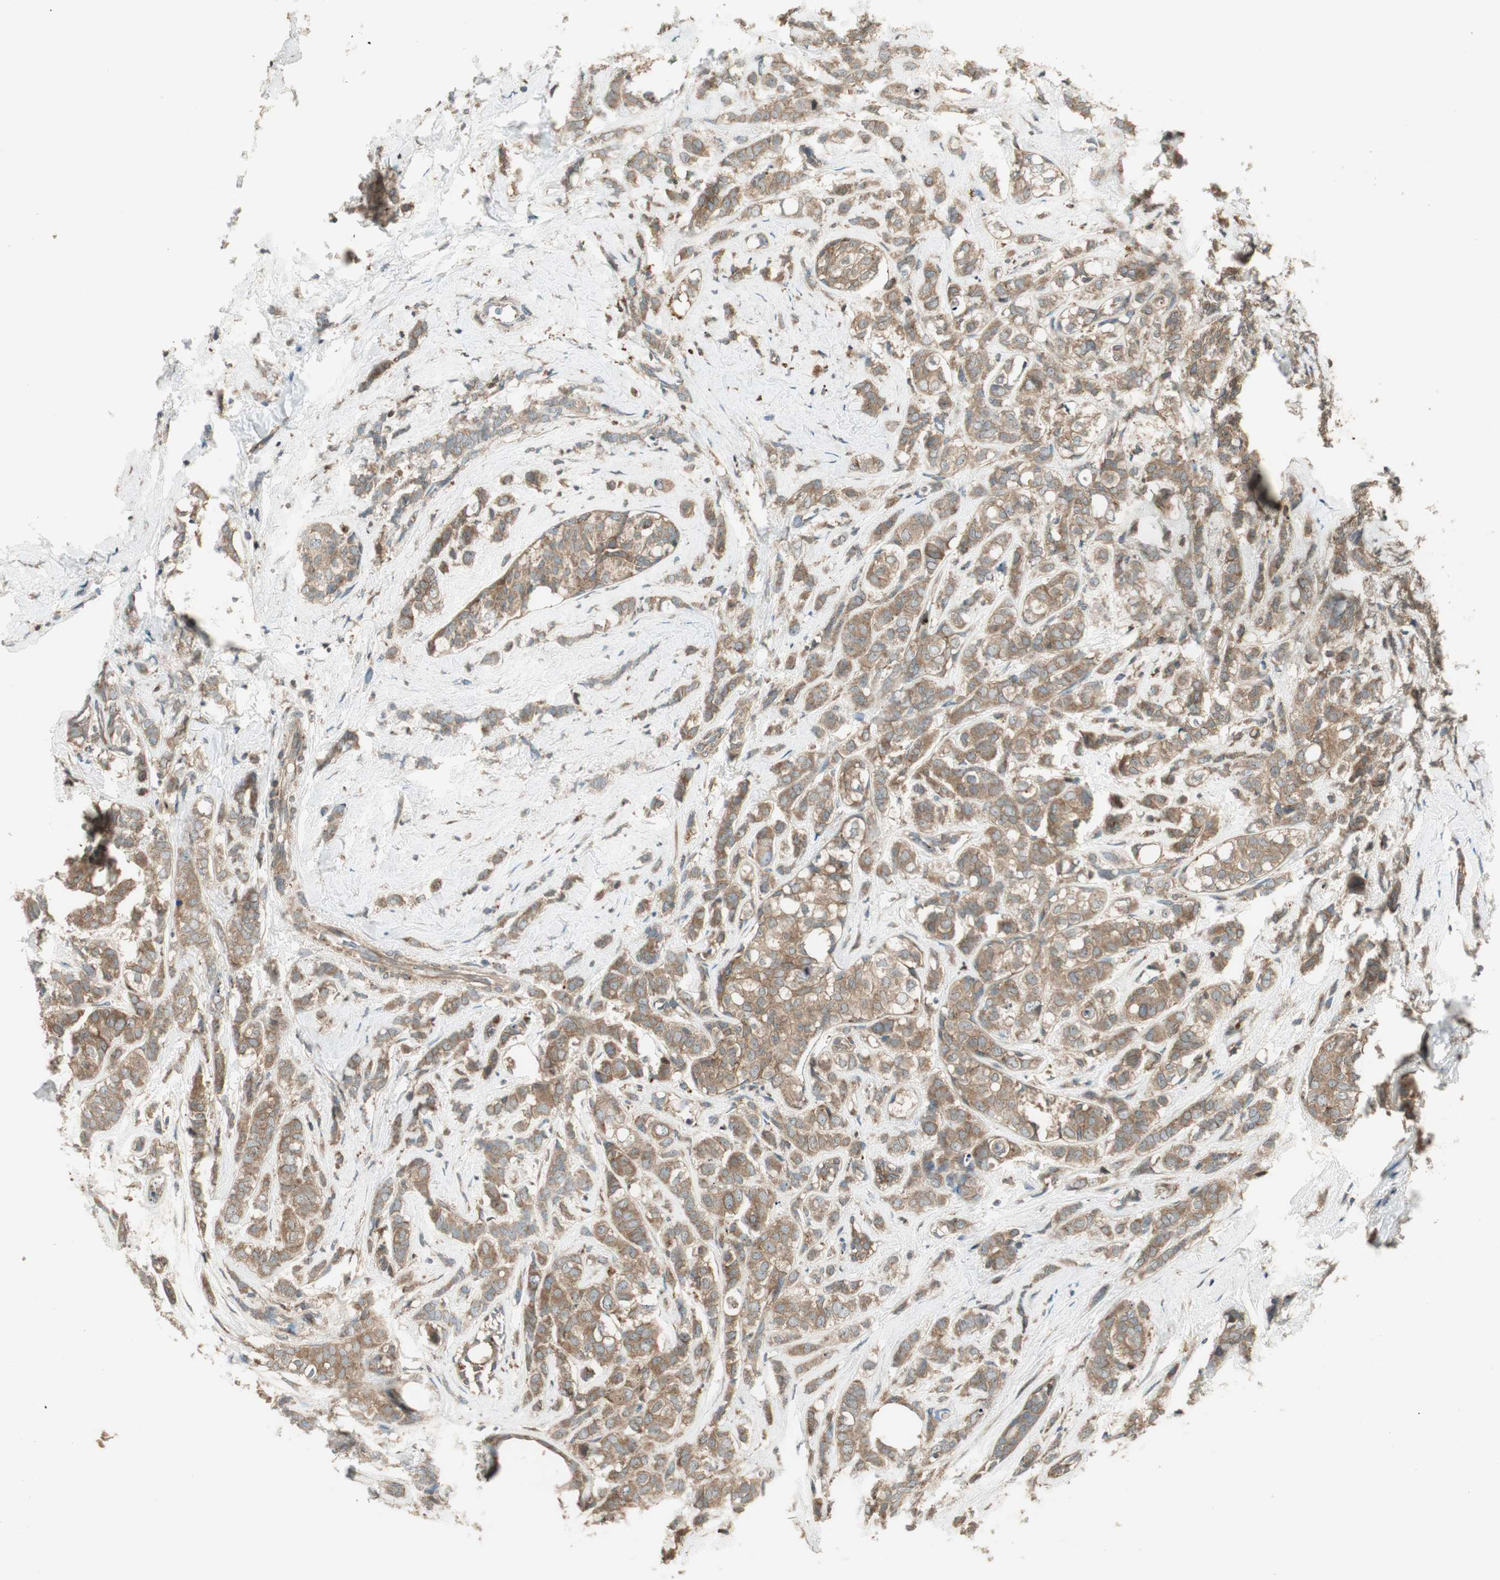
{"staining": {"intensity": "moderate", "quantity": ">75%", "location": "cytoplasmic/membranous"}, "tissue": "breast cancer", "cell_type": "Tumor cells", "image_type": "cancer", "snomed": [{"axis": "morphology", "description": "Lobular carcinoma"}, {"axis": "topography", "description": "Breast"}], "caption": "Human breast cancer stained for a protein (brown) exhibits moderate cytoplasmic/membranous positive positivity in about >75% of tumor cells.", "gene": "CNOT4", "patient": {"sex": "female", "age": 60}}